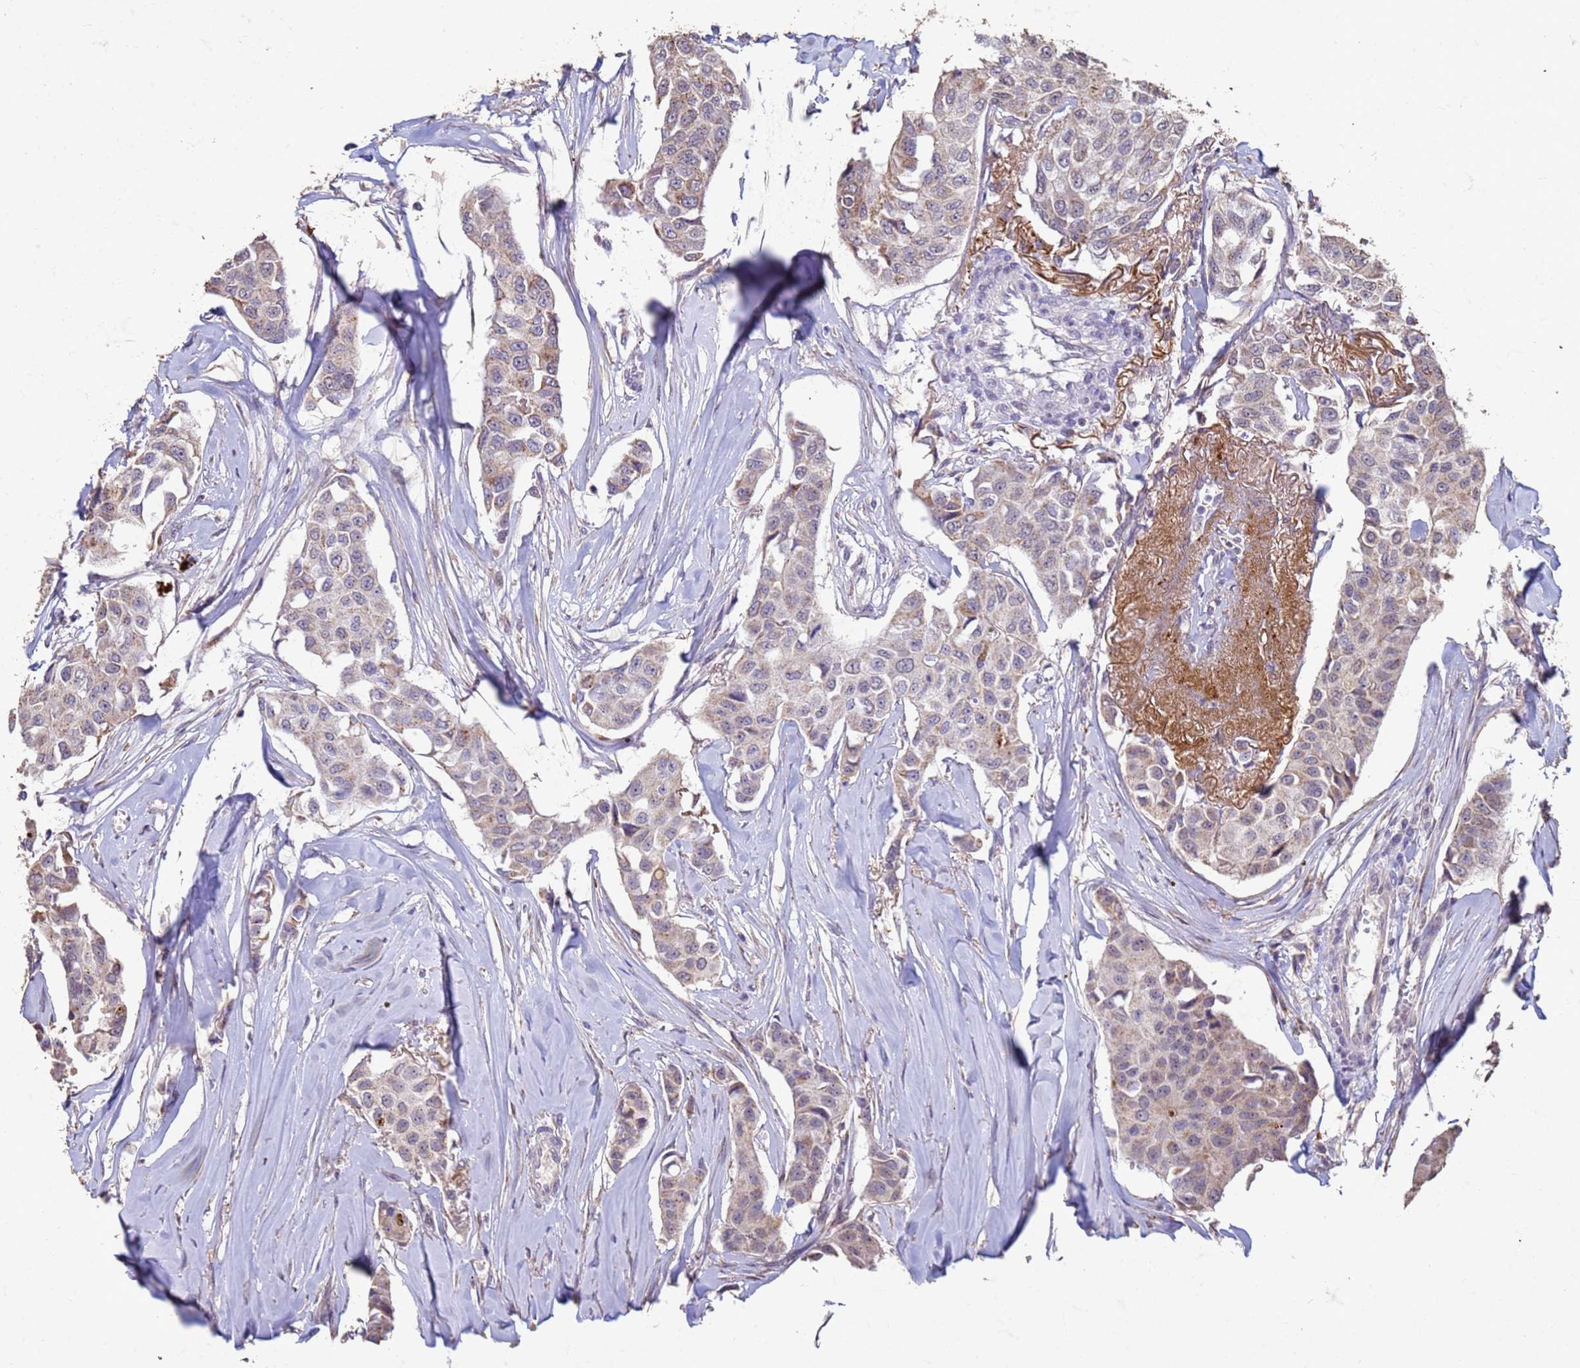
{"staining": {"intensity": "weak", "quantity": "<25%", "location": "cytoplasmic/membranous"}, "tissue": "breast cancer", "cell_type": "Tumor cells", "image_type": "cancer", "snomed": [{"axis": "morphology", "description": "Duct carcinoma"}, {"axis": "topography", "description": "Breast"}], "caption": "The histopathology image exhibits no significant expression in tumor cells of breast invasive ductal carcinoma. The staining was performed using DAB to visualize the protein expression in brown, while the nuclei were stained in blue with hematoxylin (Magnification: 20x).", "gene": "SLC25A15", "patient": {"sex": "female", "age": 80}}